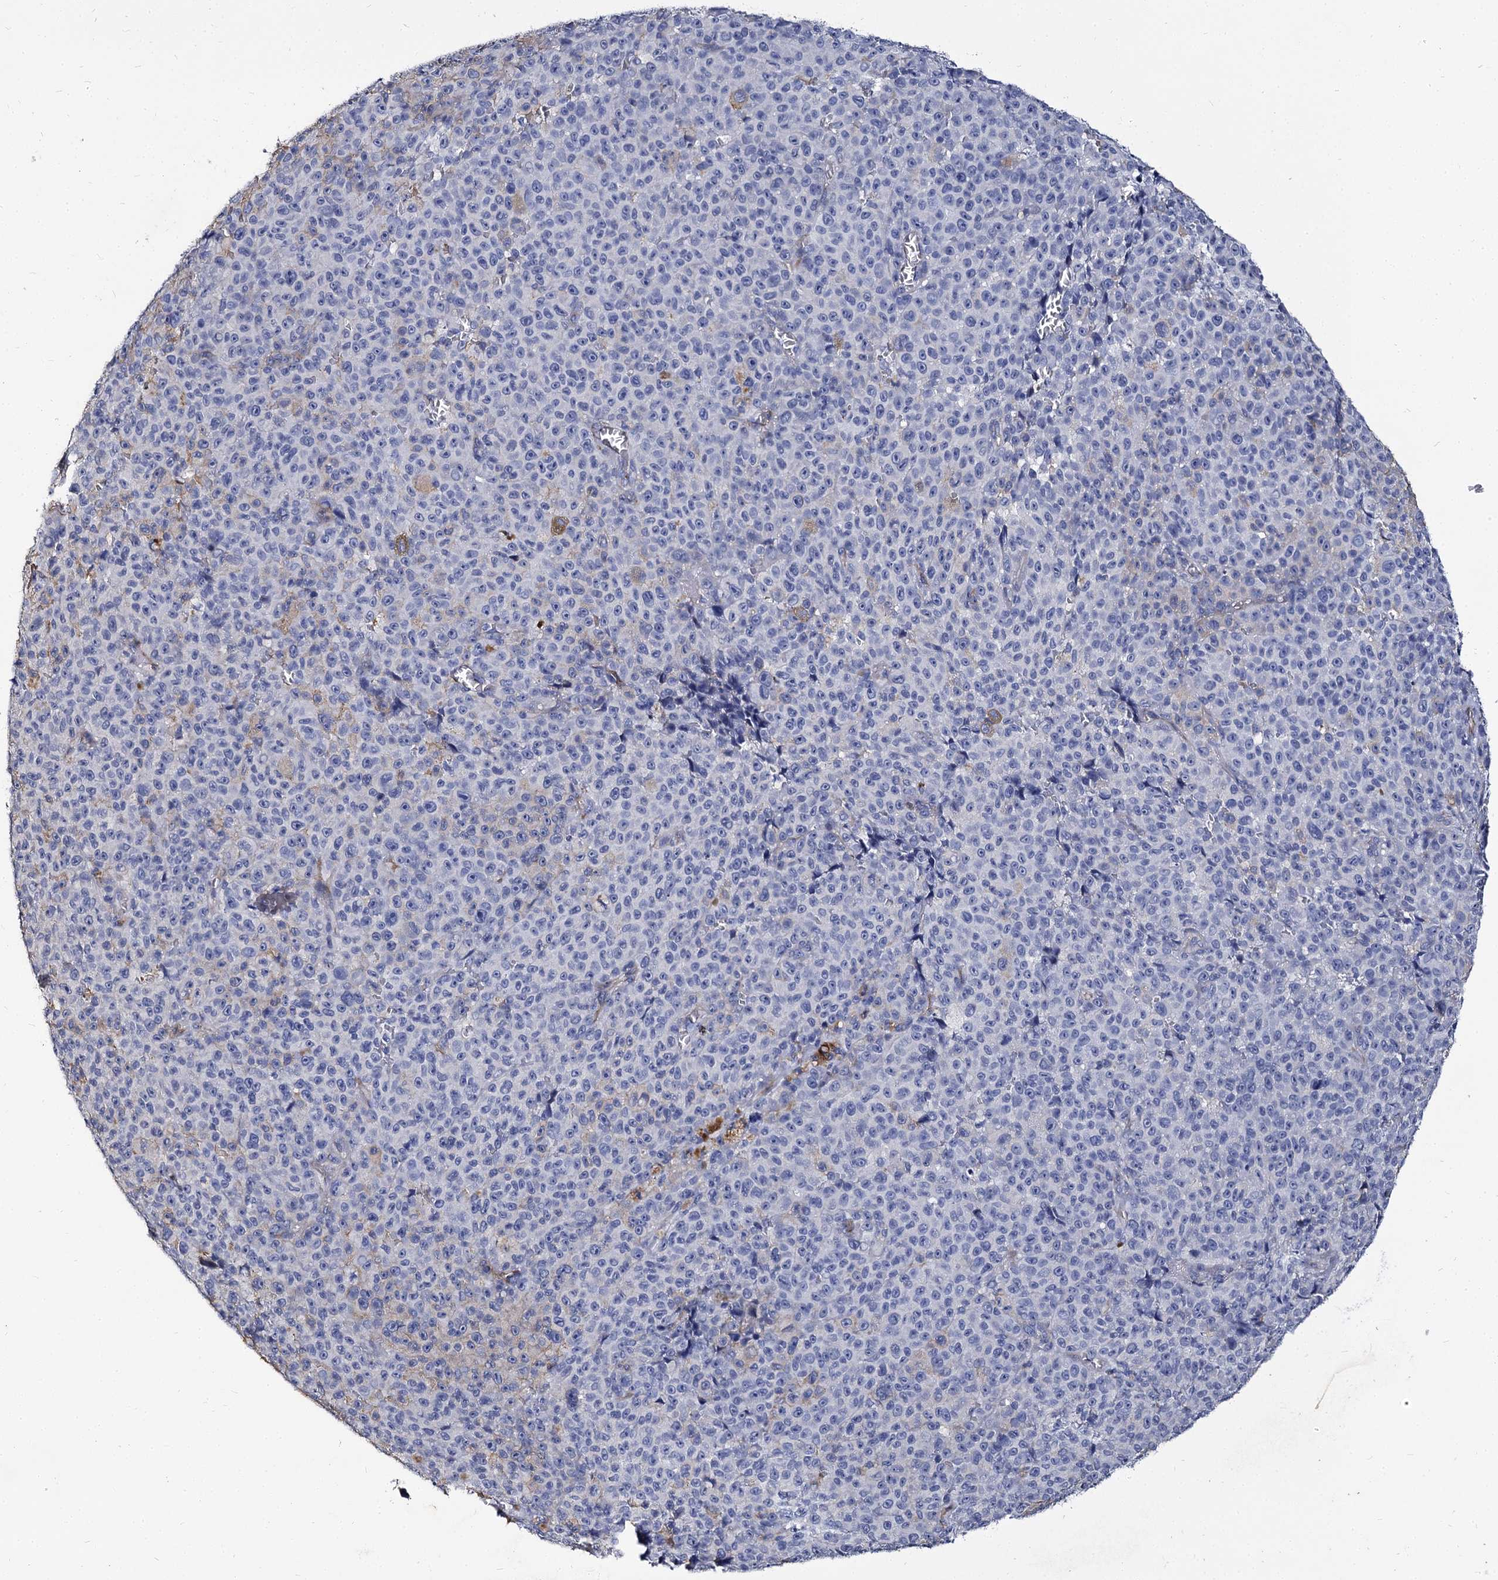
{"staining": {"intensity": "negative", "quantity": "none", "location": "none"}, "tissue": "melanoma", "cell_type": "Tumor cells", "image_type": "cancer", "snomed": [{"axis": "morphology", "description": "Malignant melanoma, NOS"}, {"axis": "topography", "description": "Skin"}], "caption": "DAB (3,3'-diaminobenzidine) immunohistochemical staining of malignant melanoma reveals no significant positivity in tumor cells. (IHC, brightfield microscopy, high magnification).", "gene": "CBFB", "patient": {"sex": "female", "age": 82}}